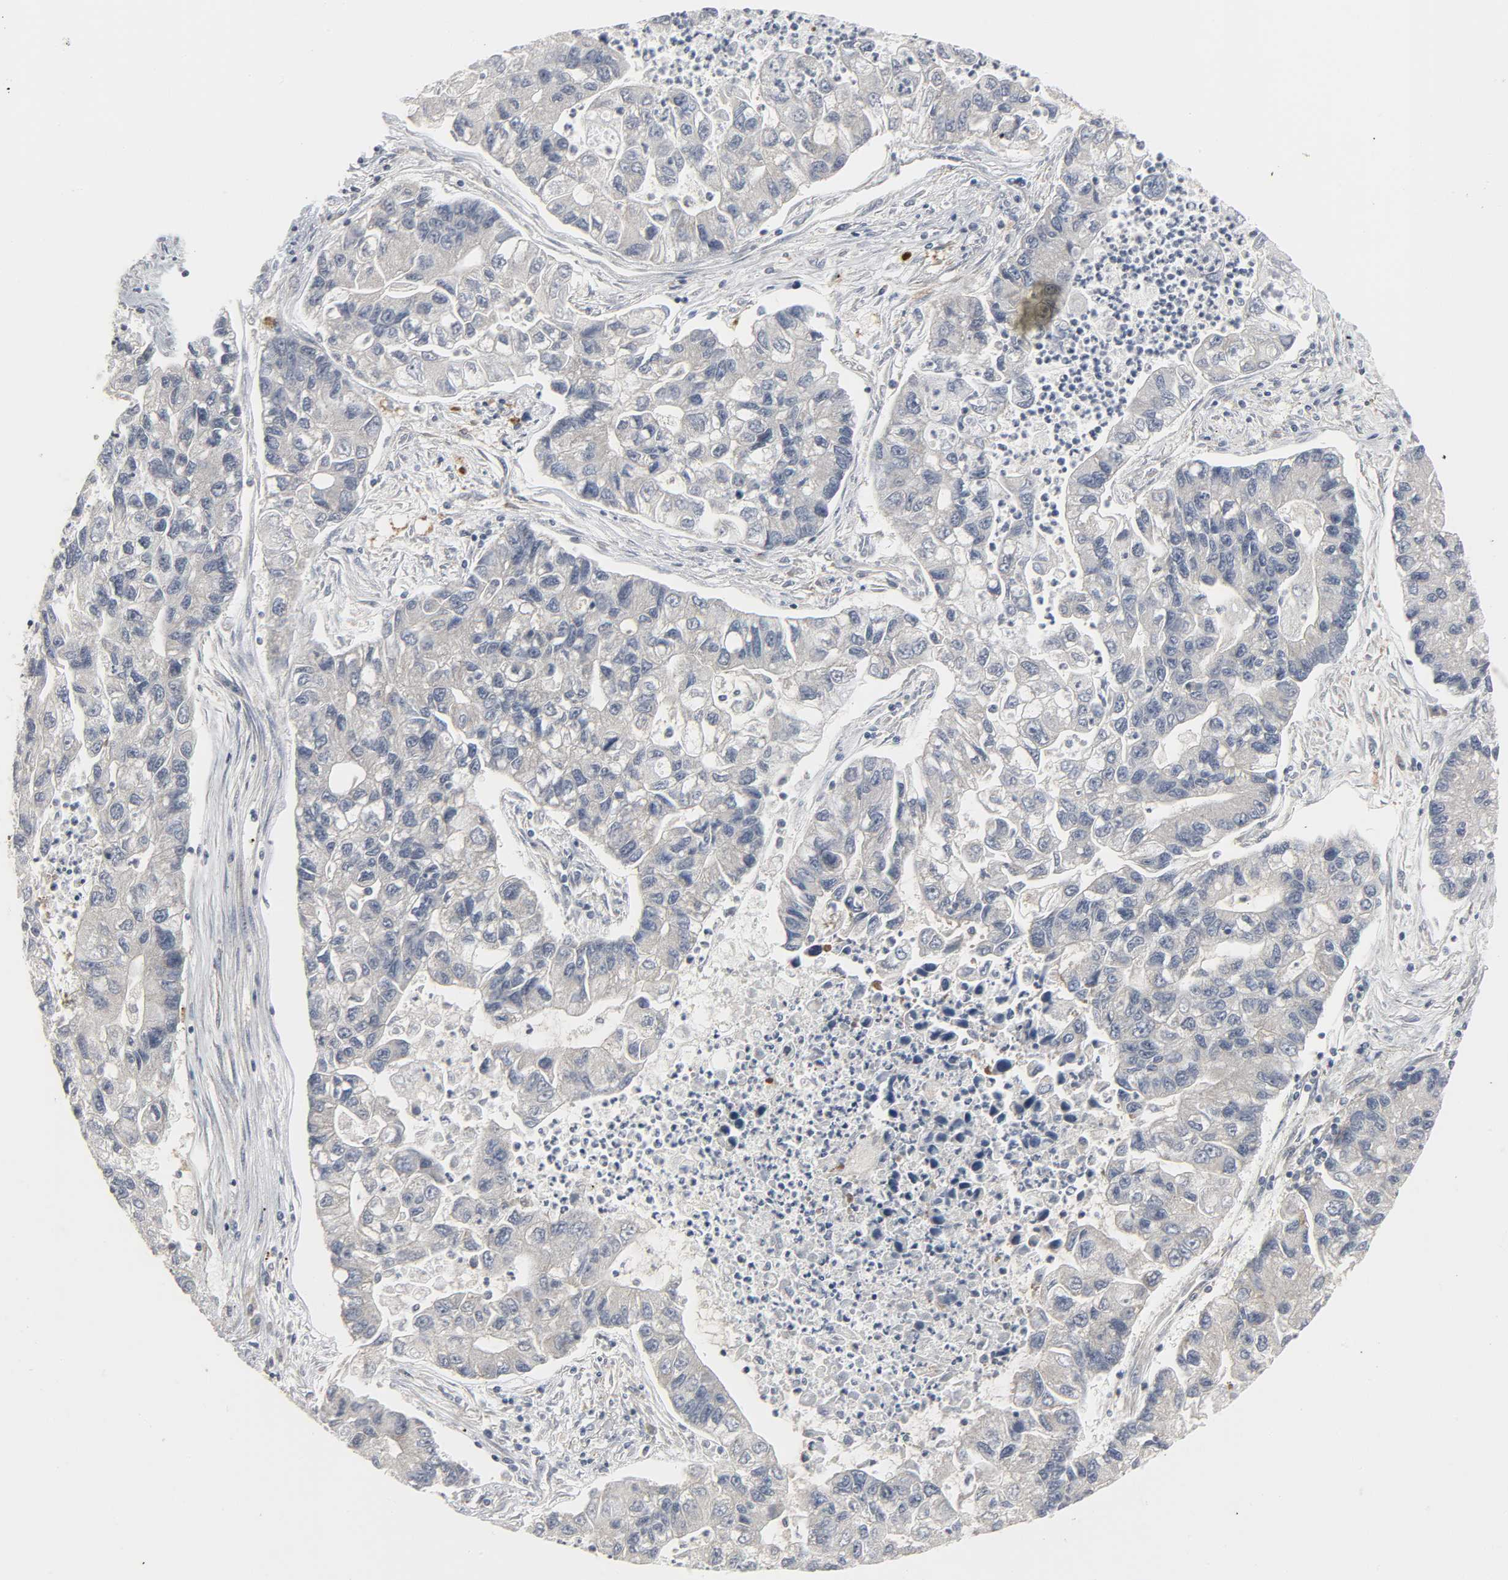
{"staining": {"intensity": "negative", "quantity": "none", "location": "none"}, "tissue": "lung cancer", "cell_type": "Tumor cells", "image_type": "cancer", "snomed": [{"axis": "morphology", "description": "Adenocarcinoma, NOS"}, {"axis": "topography", "description": "Lung"}], "caption": "A high-resolution image shows immunohistochemistry staining of lung cancer (adenocarcinoma), which exhibits no significant expression in tumor cells. The staining is performed using DAB brown chromogen with nuclei counter-stained in using hematoxylin.", "gene": "CLIP1", "patient": {"sex": "female", "age": 51}}